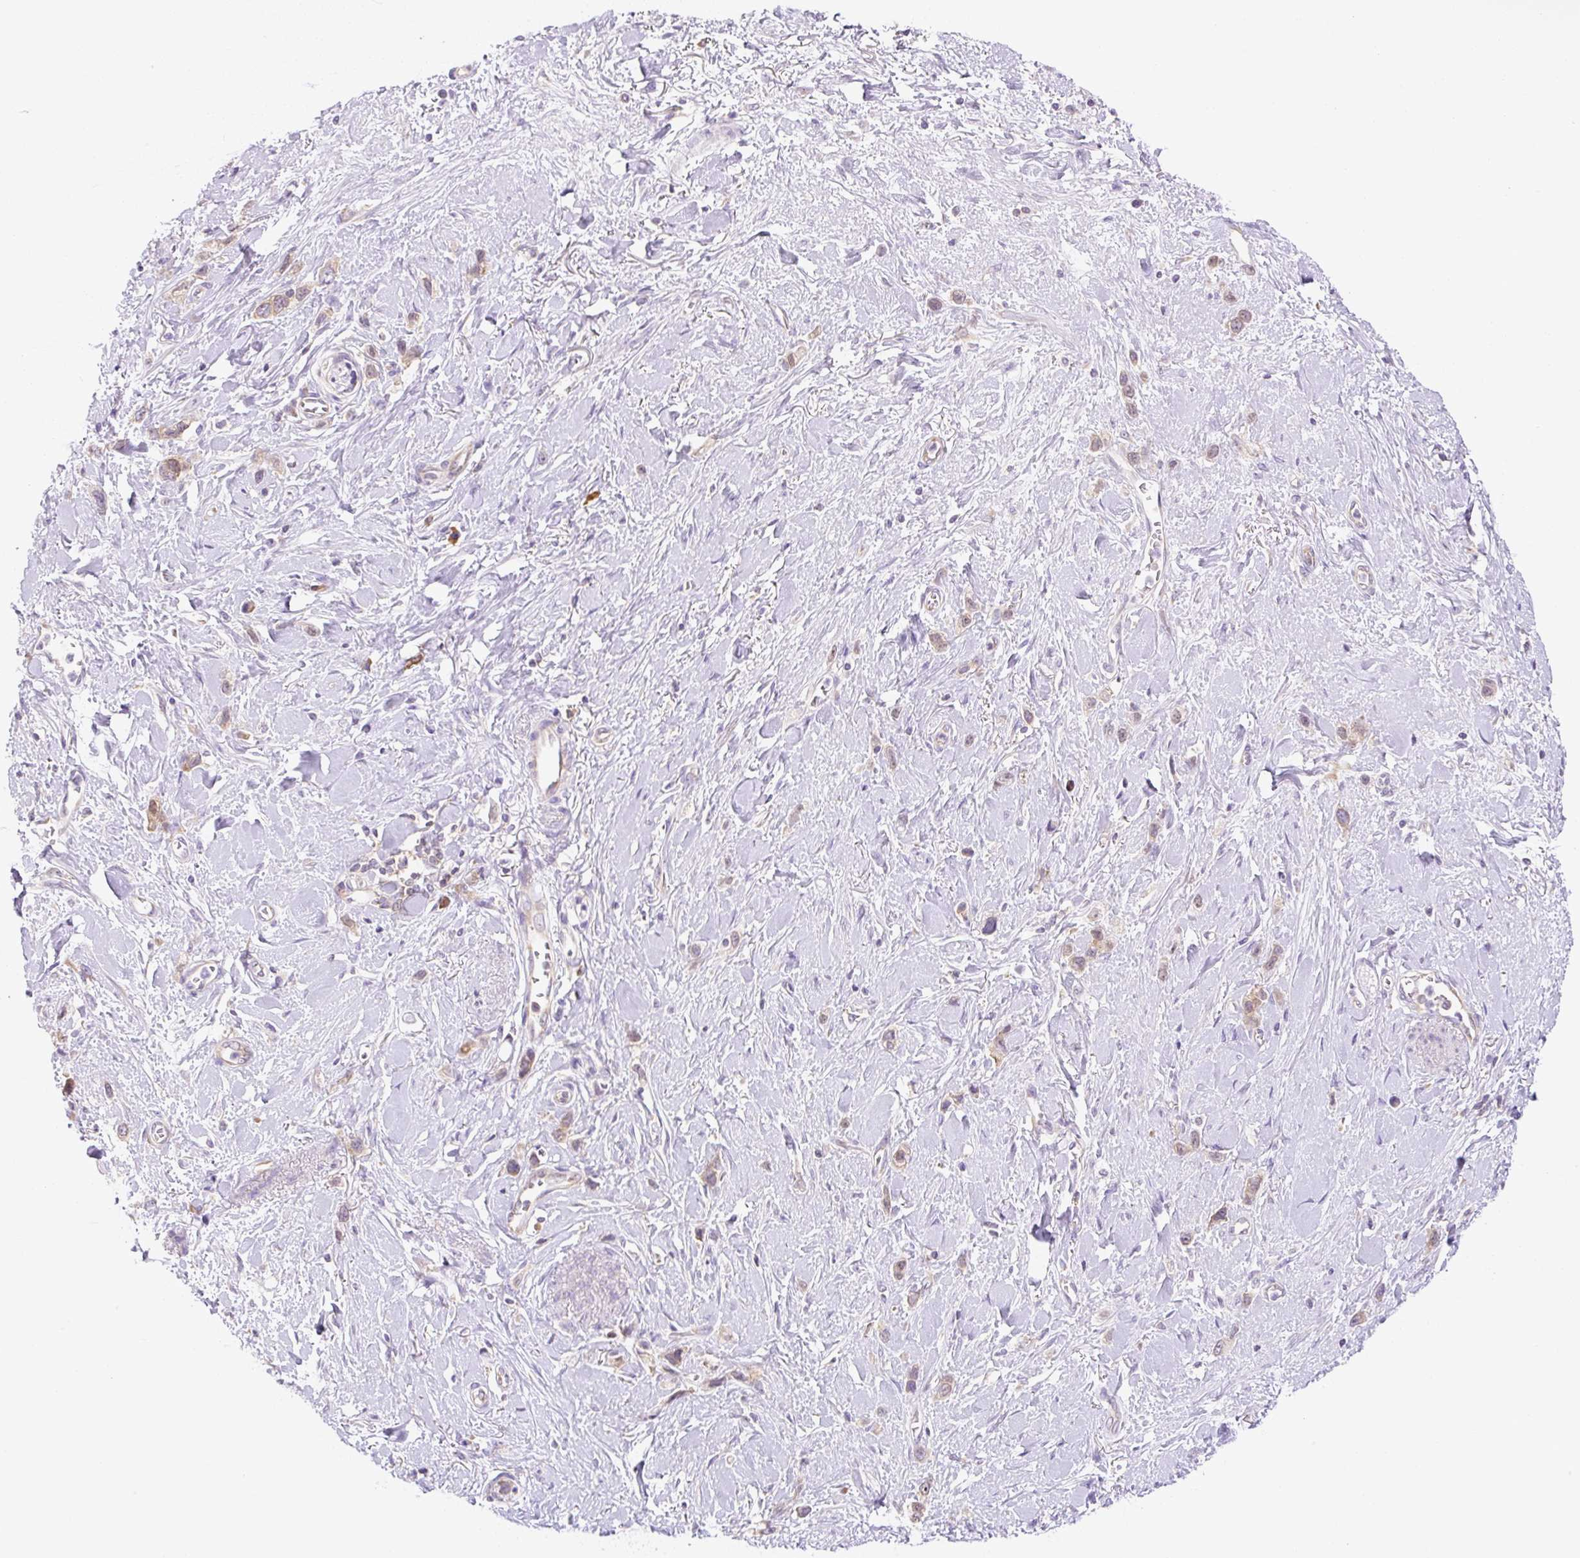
{"staining": {"intensity": "weak", "quantity": ">75%", "location": "cytoplasmic/membranous"}, "tissue": "stomach cancer", "cell_type": "Tumor cells", "image_type": "cancer", "snomed": [{"axis": "morphology", "description": "Adenocarcinoma, NOS"}, {"axis": "topography", "description": "Stomach"}], "caption": "Stomach cancer stained for a protein (brown) exhibits weak cytoplasmic/membranous positive staining in about >75% of tumor cells.", "gene": "RPL18A", "patient": {"sex": "female", "age": 65}}